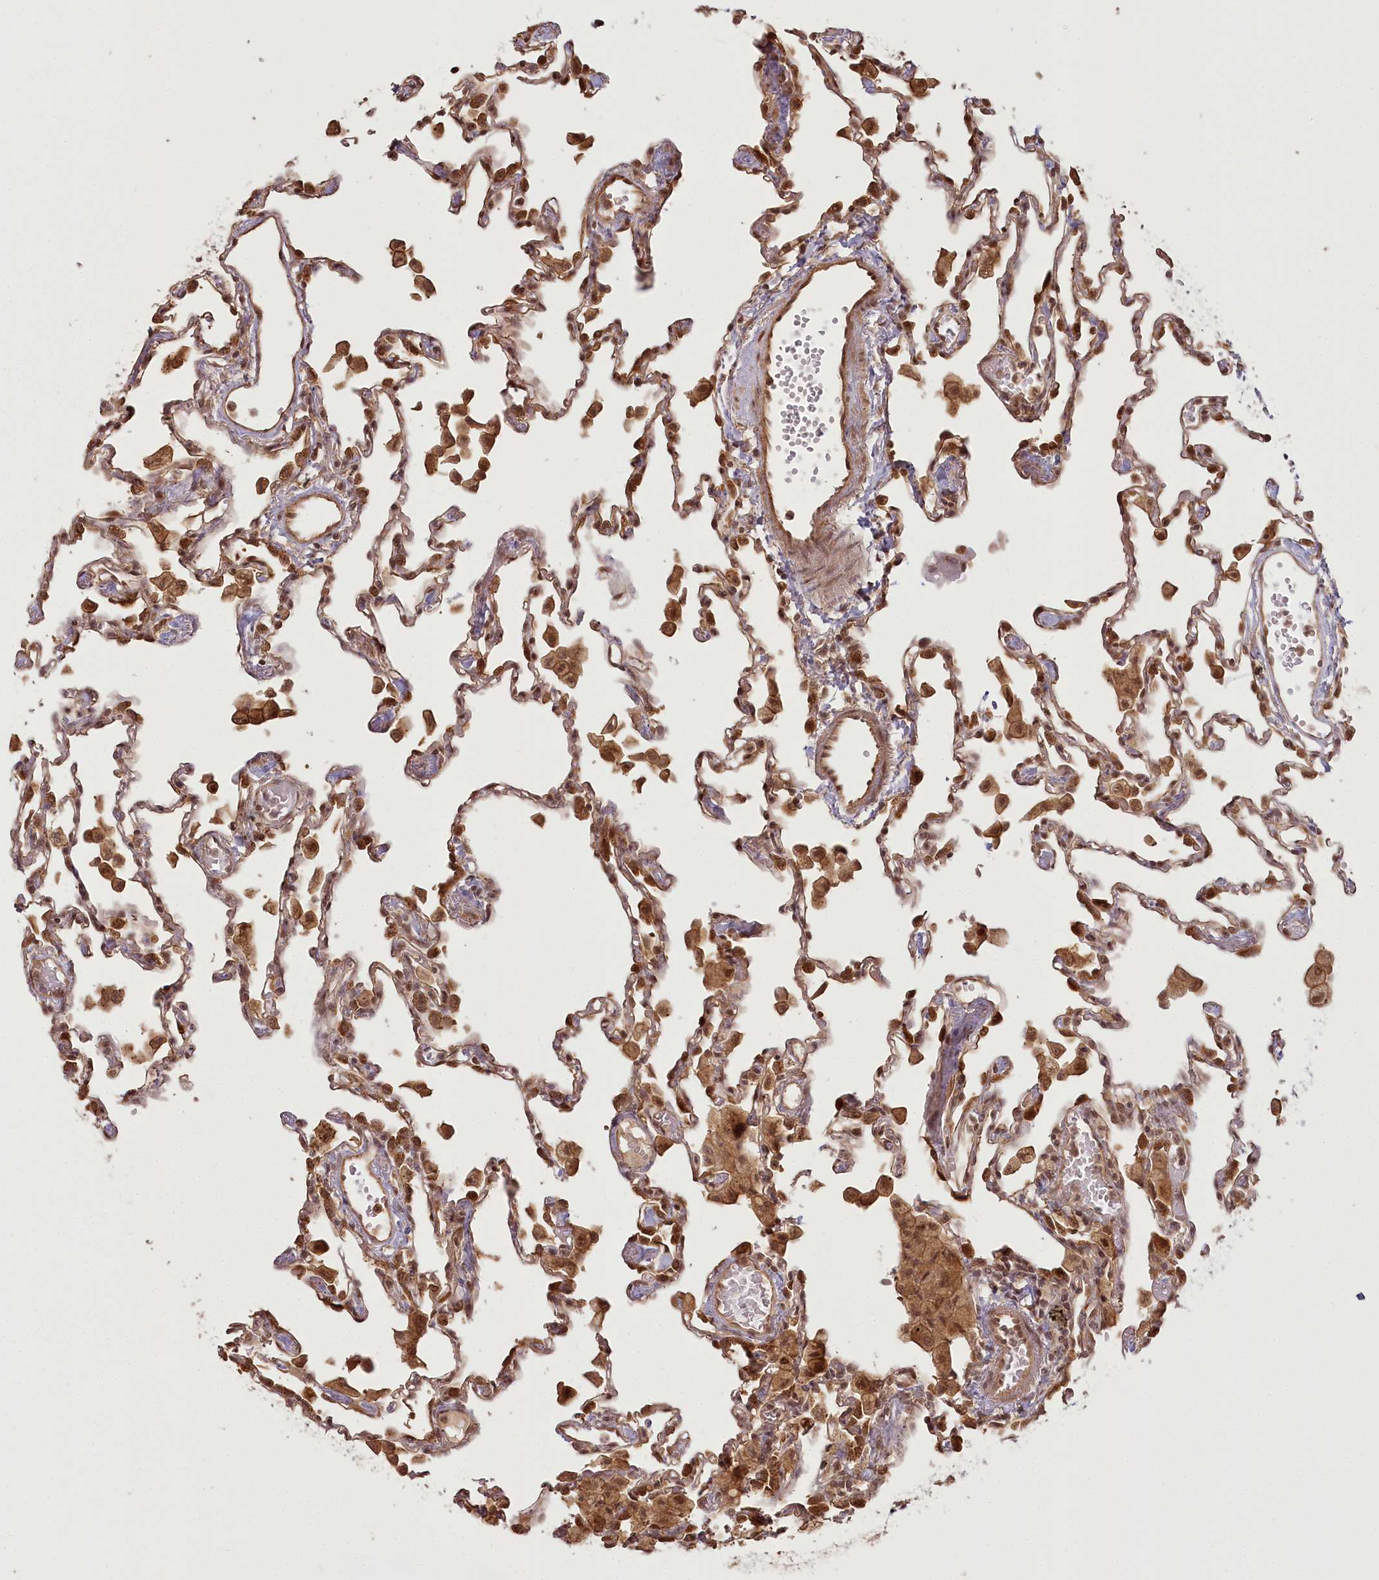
{"staining": {"intensity": "strong", "quantity": ">75%", "location": "cytoplasmic/membranous,nuclear"}, "tissue": "lung", "cell_type": "Alveolar cells", "image_type": "normal", "snomed": [{"axis": "morphology", "description": "Normal tissue, NOS"}, {"axis": "topography", "description": "Bronchus"}, {"axis": "topography", "description": "Lung"}], "caption": "Immunohistochemistry of unremarkable human lung shows high levels of strong cytoplasmic/membranous,nuclear positivity in approximately >75% of alveolar cells.", "gene": "R3HDM2", "patient": {"sex": "female", "age": 49}}